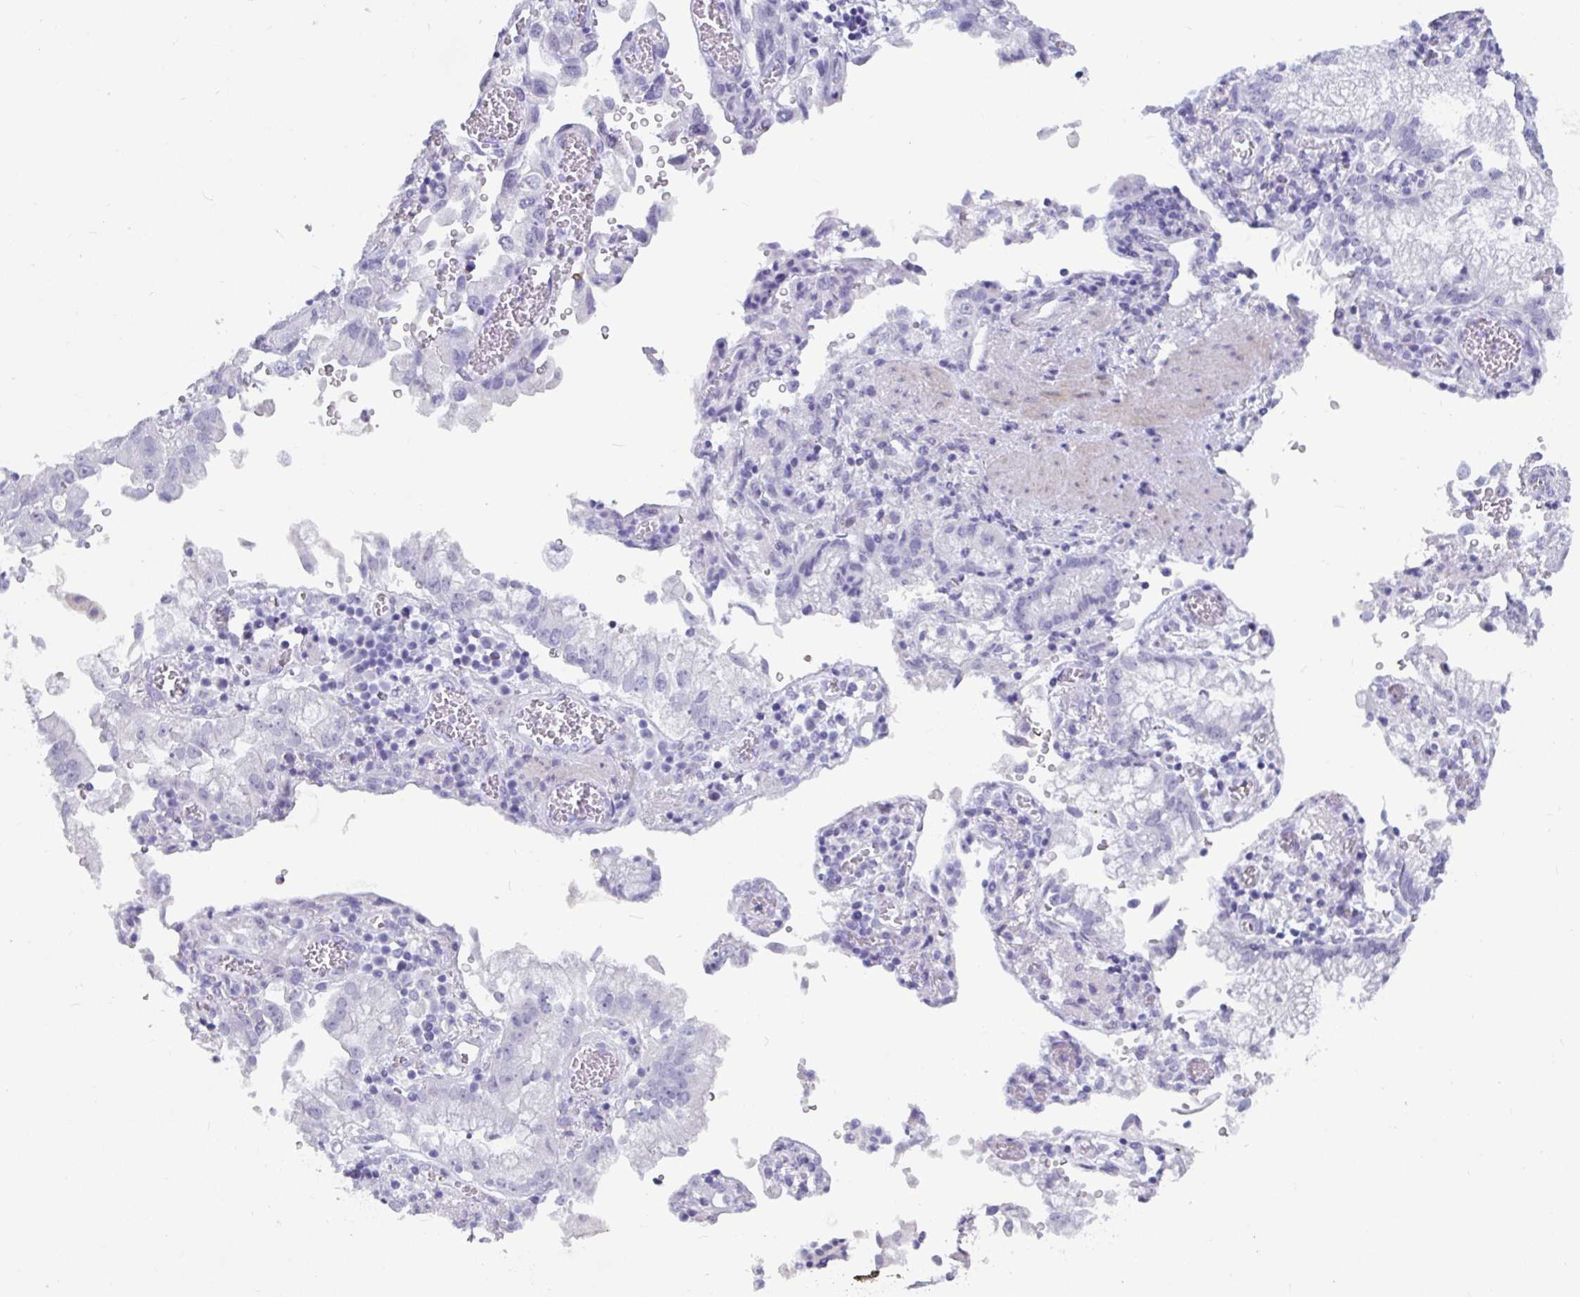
{"staining": {"intensity": "negative", "quantity": "none", "location": "none"}, "tissue": "stomach cancer", "cell_type": "Tumor cells", "image_type": "cancer", "snomed": [{"axis": "morphology", "description": "Adenocarcinoma, NOS"}, {"axis": "topography", "description": "Stomach"}], "caption": "This is an immunohistochemistry micrograph of stomach cancer. There is no expression in tumor cells.", "gene": "NPY", "patient": {"sex": "male", "age": 62}}